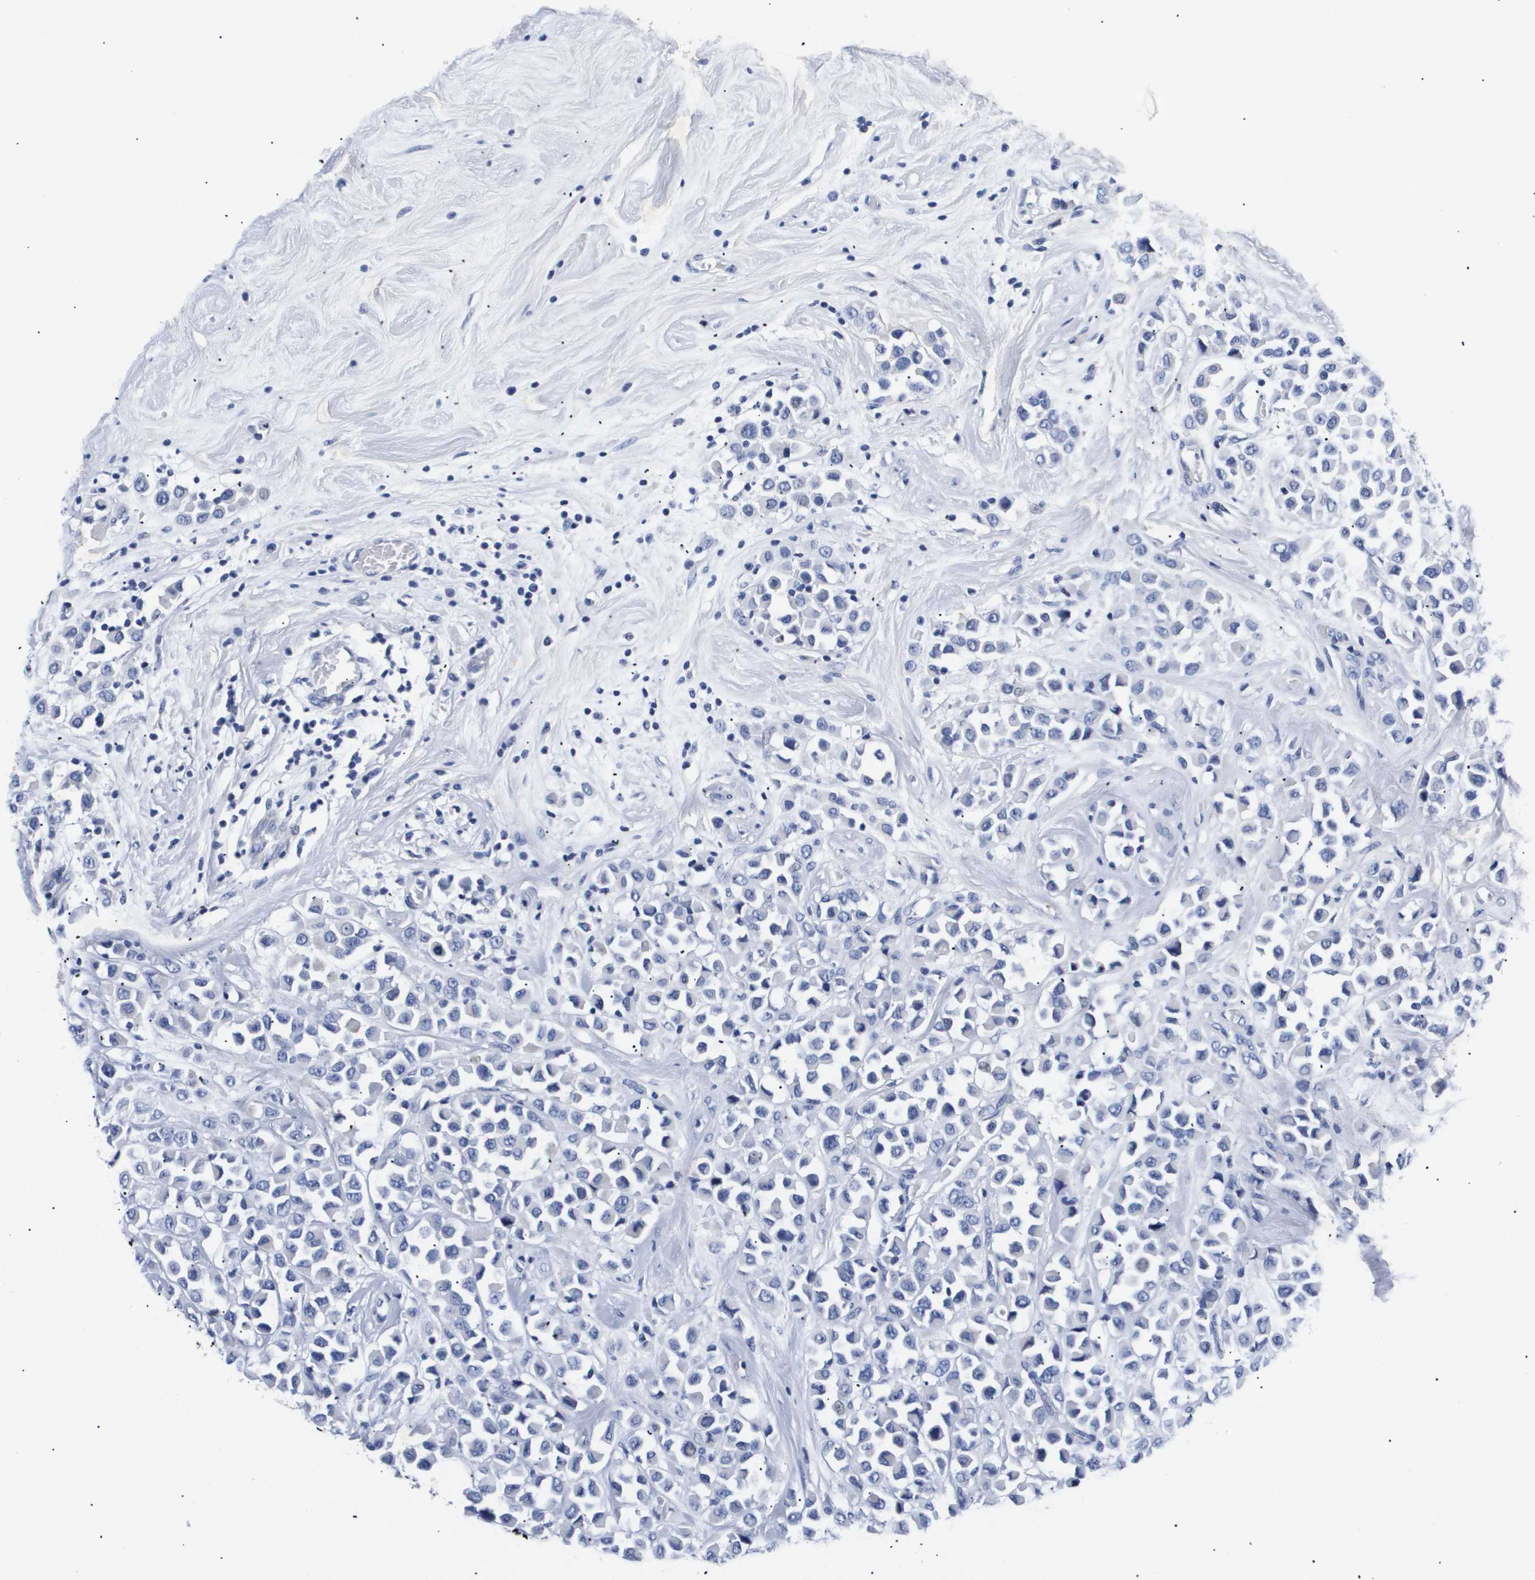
{"staining": {"intensity": "negative", "quantity": "none", "location": "none"}, "tissue": "breast cancer", "cell_type": "Tumor cells", "image_type": "cancer", "snomed": [{"axis": "morphology", "description": "Duct carcinoma"}, {"axis": "topography", "description": "Breast"}], "caption": "Tumor cells show no significant staining in breast intraductal carcinoma.", "gene": "ATP6V0A4", "patient": {"sex": "female", "age": 61}}